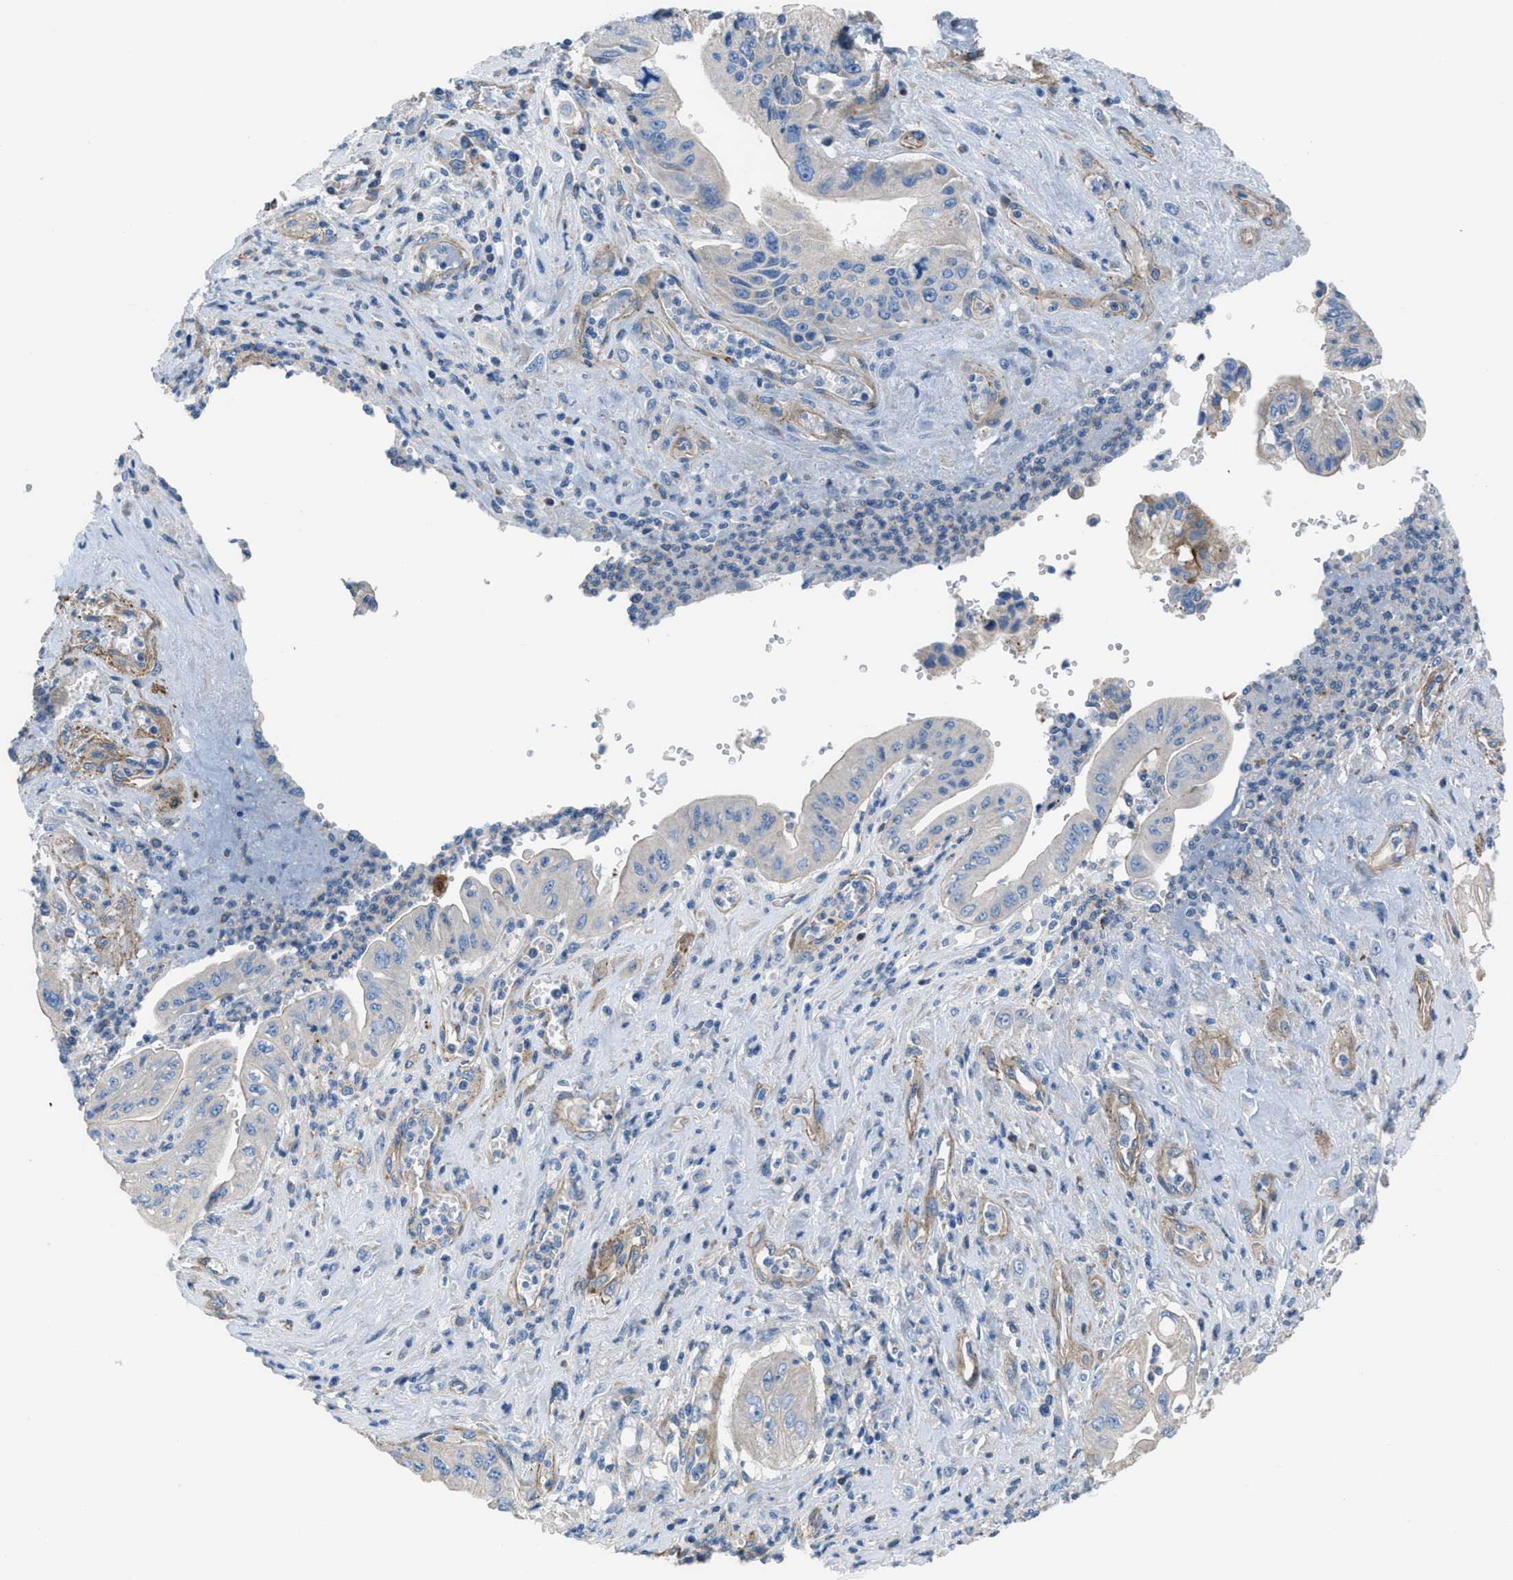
{"staining": {"intensity": "weak", "quantity": "<25%", "location": "cytoplasmic/membranous"}, "tissue": "pancreatic cancer", "cell_type": "Tumor cells", "image_type": "cancer", "snomed": [{"axis": "morphology", "description": "Adenocarcinoma, NOS"}, {"axis": "topography", "description": "Pancreas"}], "caption": "This is an immunohistochemistry (IHC) histopathology image of adenocarcinoma (pancreatic). There is no positivity in tumor cells.", "gene": "KCNH7", "patient": {"sex": "female", "age": 73}}